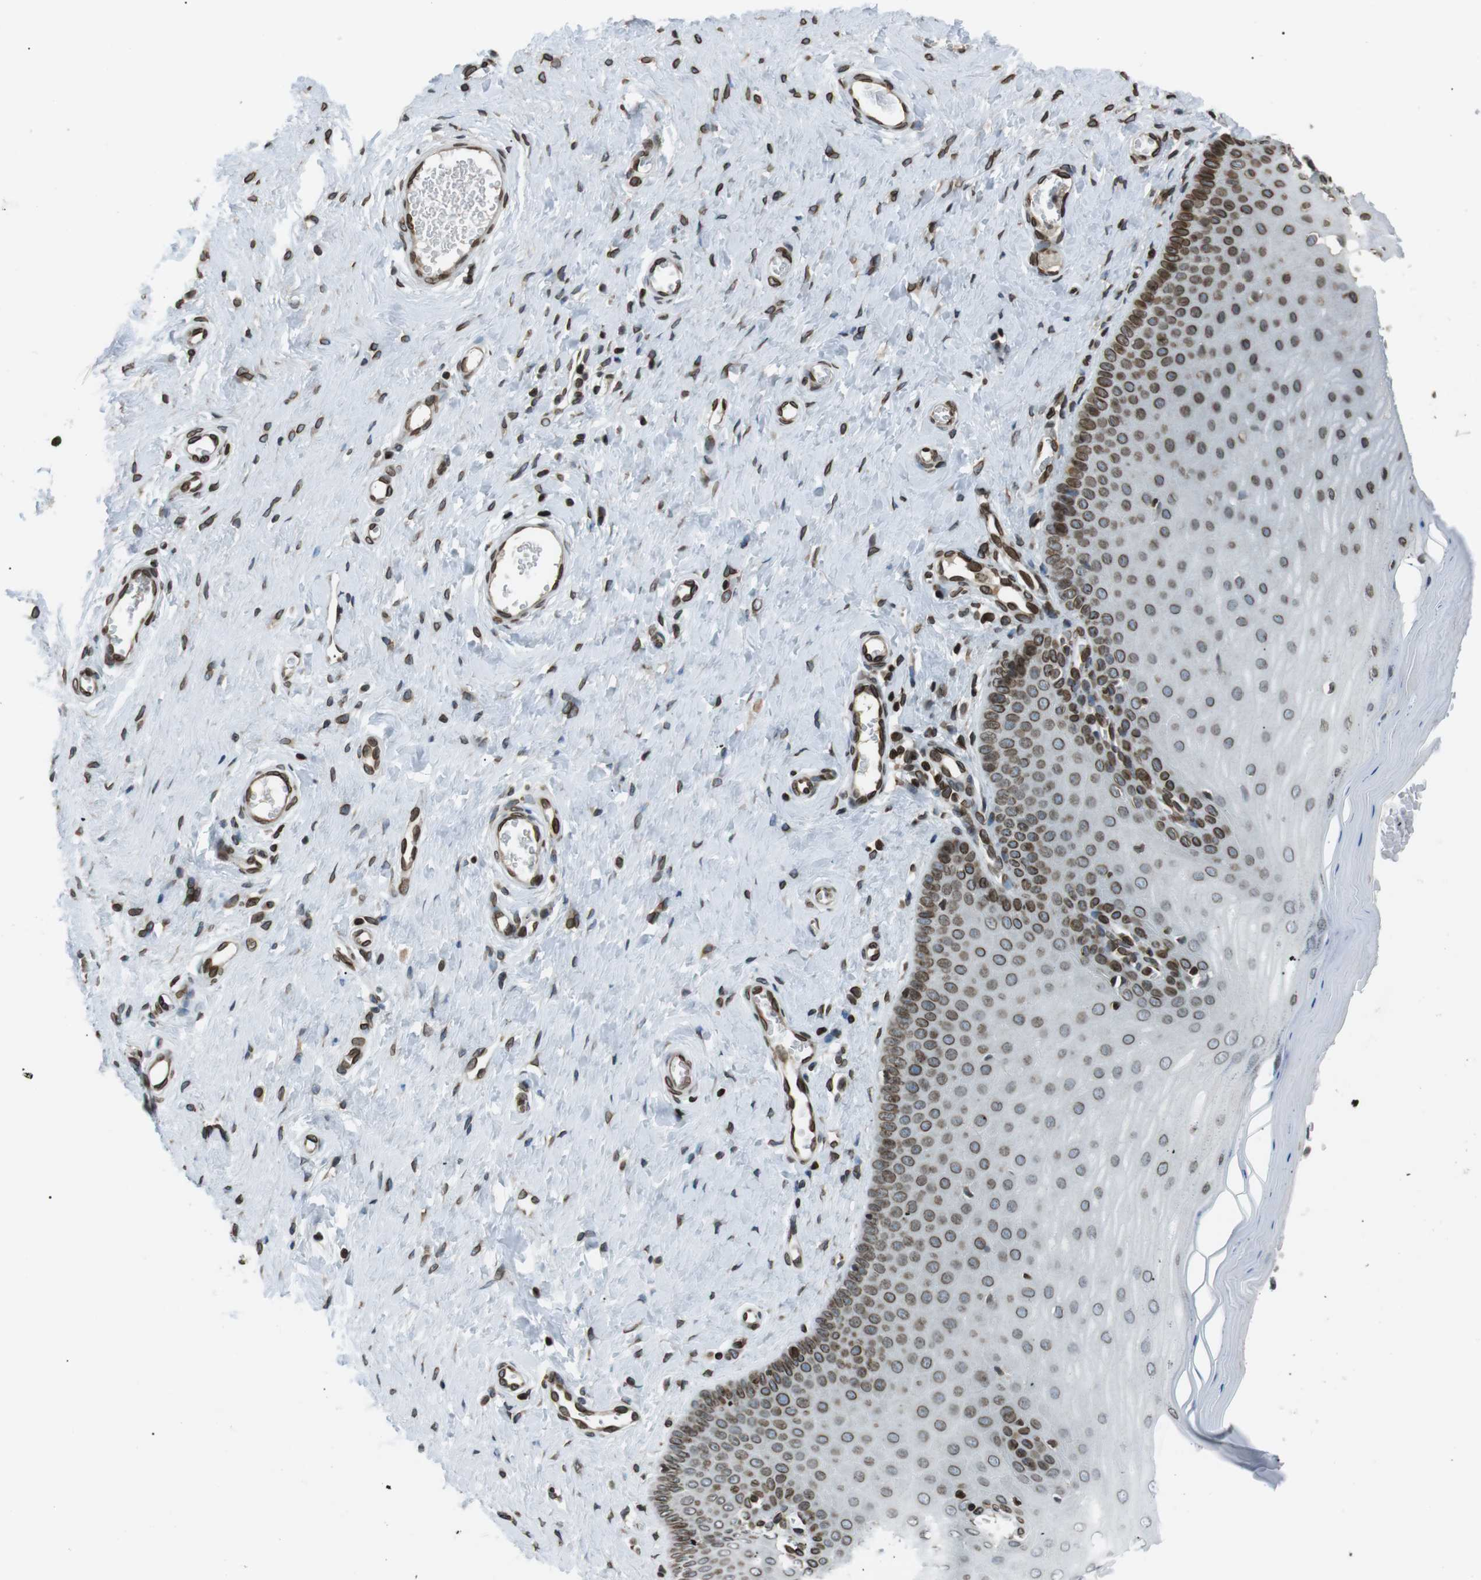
{"staining": {"intensity": "strong", "quantity": ">75%", "location": "cytoplasmic/membranous,nuclear"}, "tissue": "cervix", "cell_type": "Glandular cells", "image_type": "normal", "snomed": [{"axis": "morphology", "description": "Normal tissue, NOS"}, {"axis": "topography", "description": "Cervix"}], "caption": "Cervix stained for a protein demonstrates strong cytoplasmic/membranous,nuclear positivity in glandular cells. (DAB IHC, brown staining for protein, blue staining for nuclei).", "gene": "TMX4", "patient": {"sex": "female", "age": 55}}